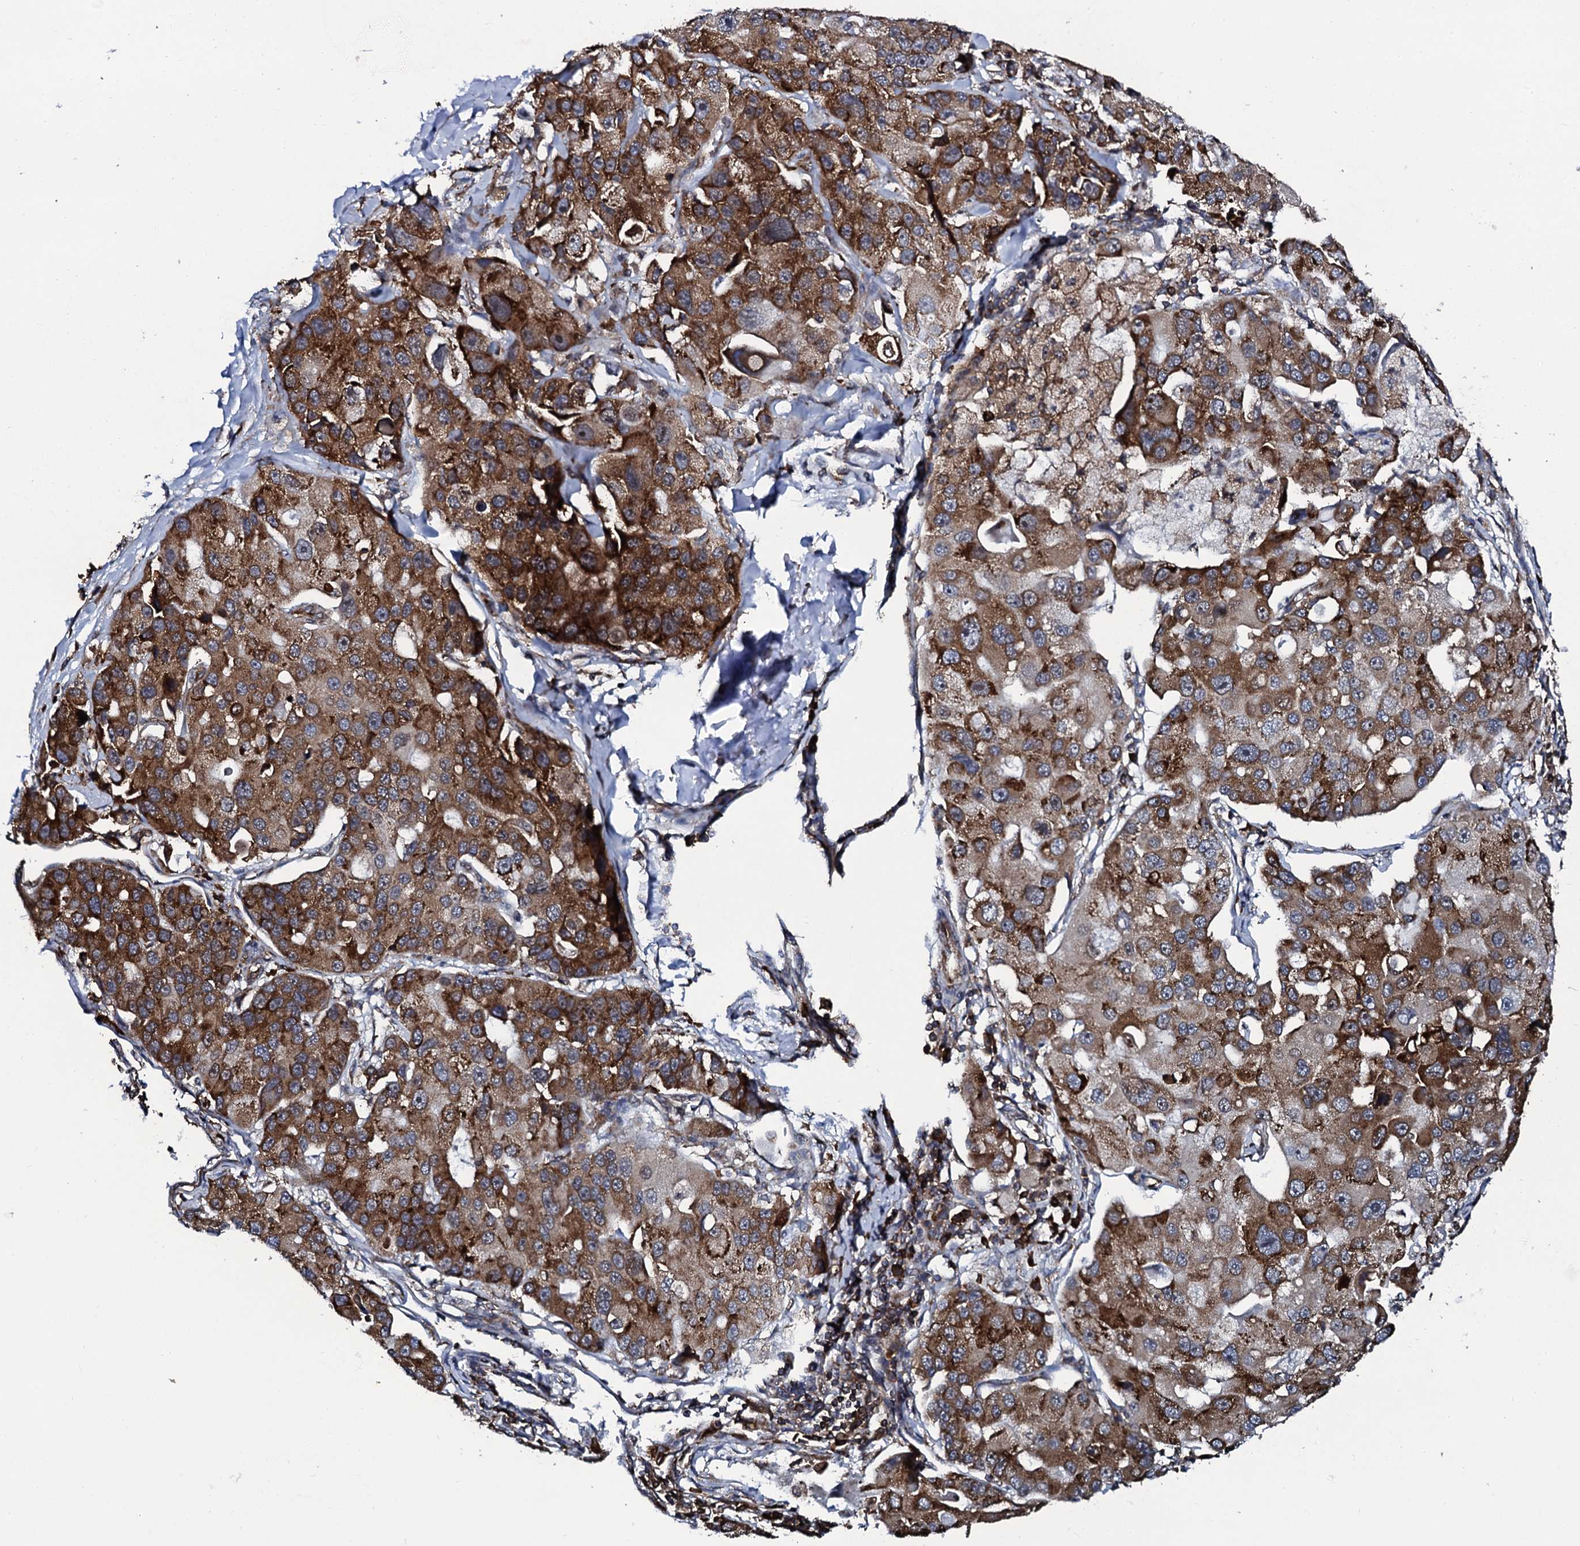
{"staining": {"intensity": "strong", "quantity": ">75%", "location": "cytoplasmic/membranous"}, "tissue": "lung cancer", "cell_type": "Tumor cells", "image_type": "cancer", "snomed": [{"axis": "morphology", "description": "Adenocarcinoma, NOS"}, {"axis": "topography", "description": "Lung"}], "caption": "Immunohistochemical staining of lung cancer shows high levels of strong cytoplasmic/membranous protein staining in approximately >75% of tumor cells.", "gene": "SPTY2D1", "patient": {"sex": "female", "age": 54}}